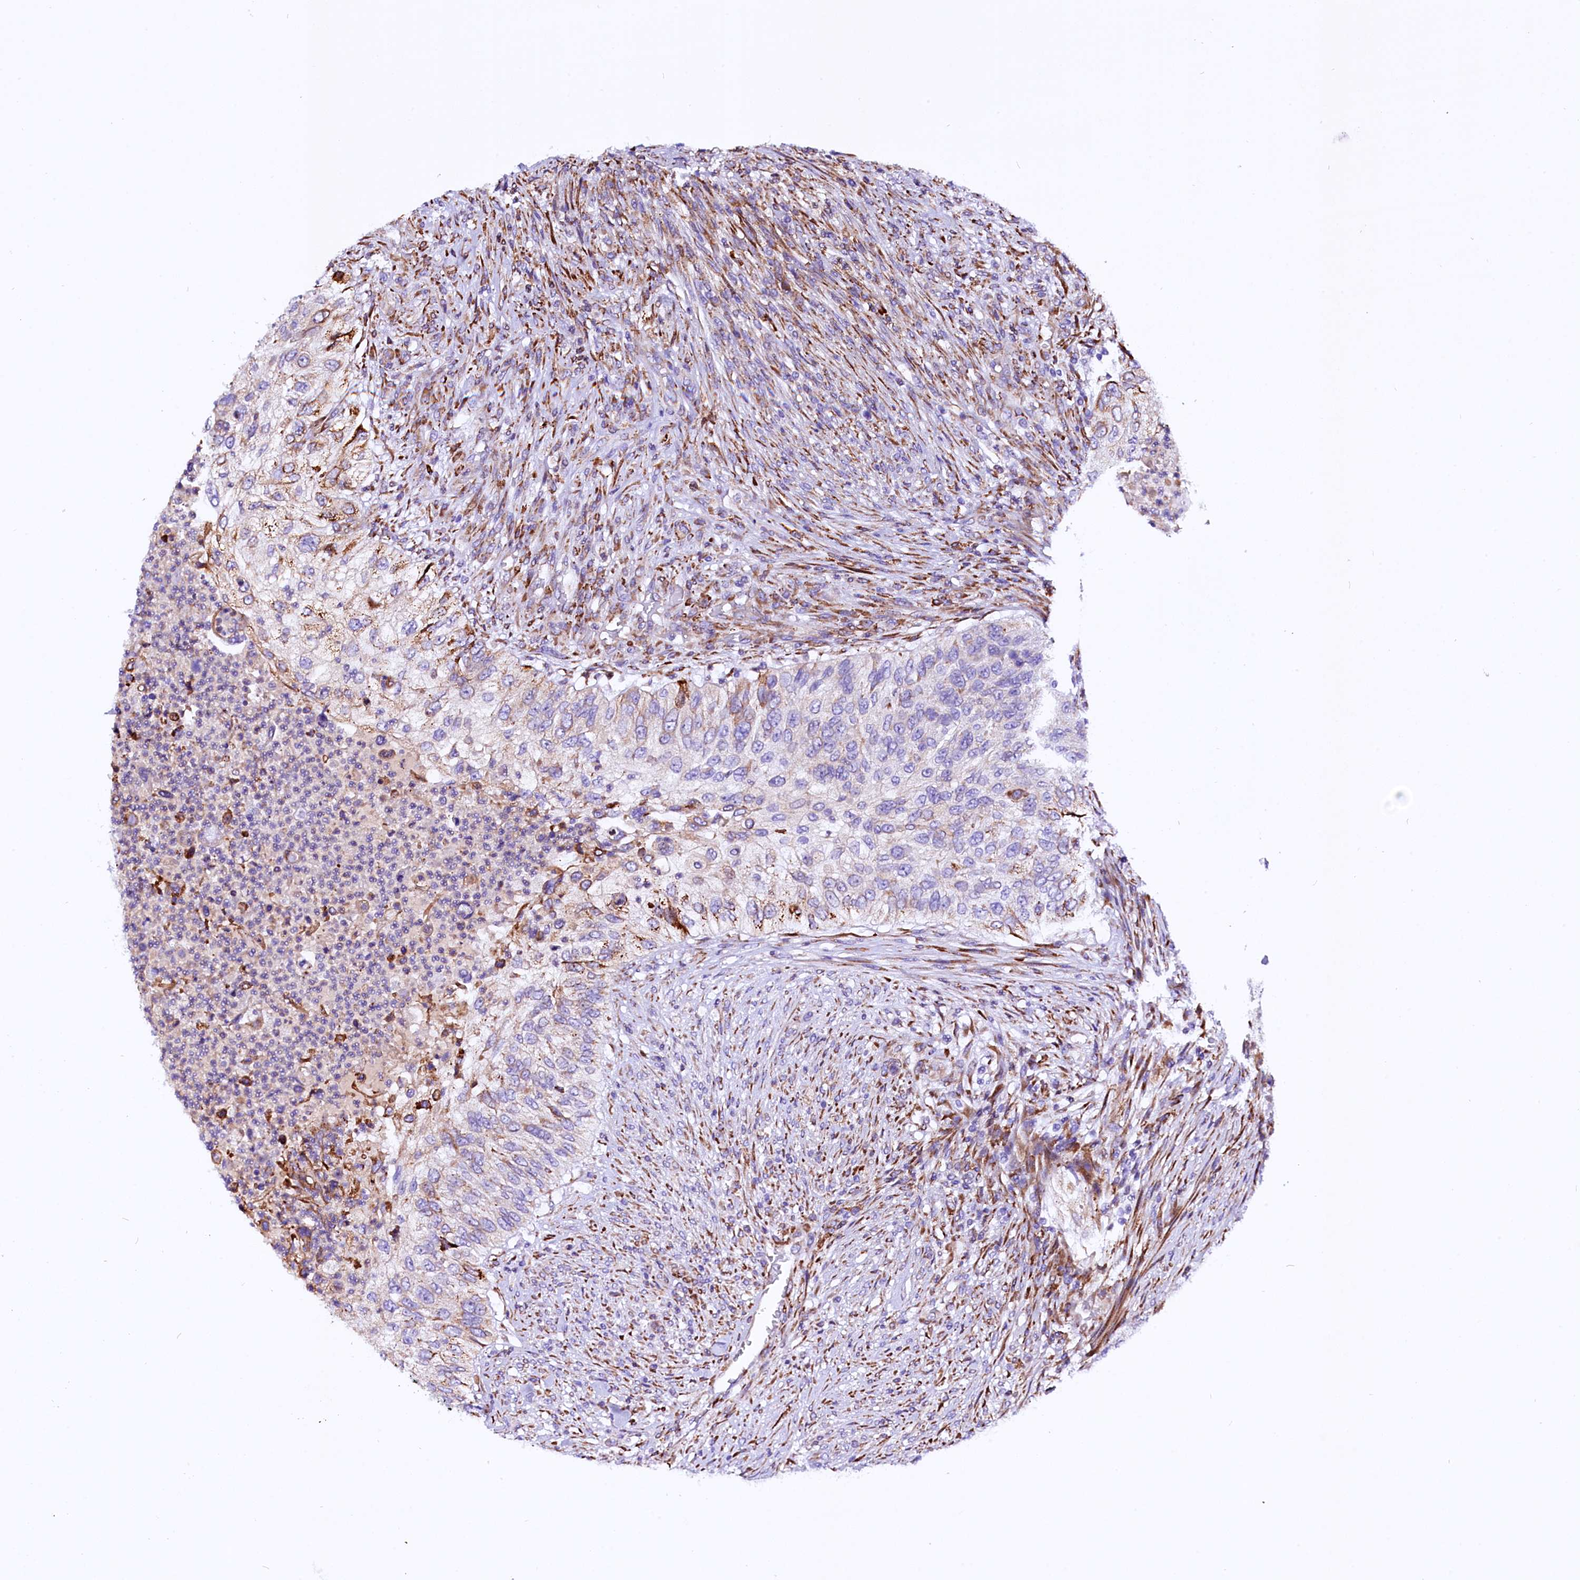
{"staining": {"intensity": "weak", "quantity": "<25%", "location": "cytoplasmic/membranous"}, "tissue": "urothelial cancer", "cell_type": "Tumor cells", "image_type": "cancer", "snomed": [{"axis": "morphology", "description": "Urothelial carcinoma, High grade"}, {"axis": "topography", "description": "Urinary bladder"}], "caption": "An immunohistochemistry micrograph of urothelial cancer is shown. There is no staining in tumor cells of urothelial cancer.", "gene": "CMTR2", "patient": {"sex": "female", "age": 60}}